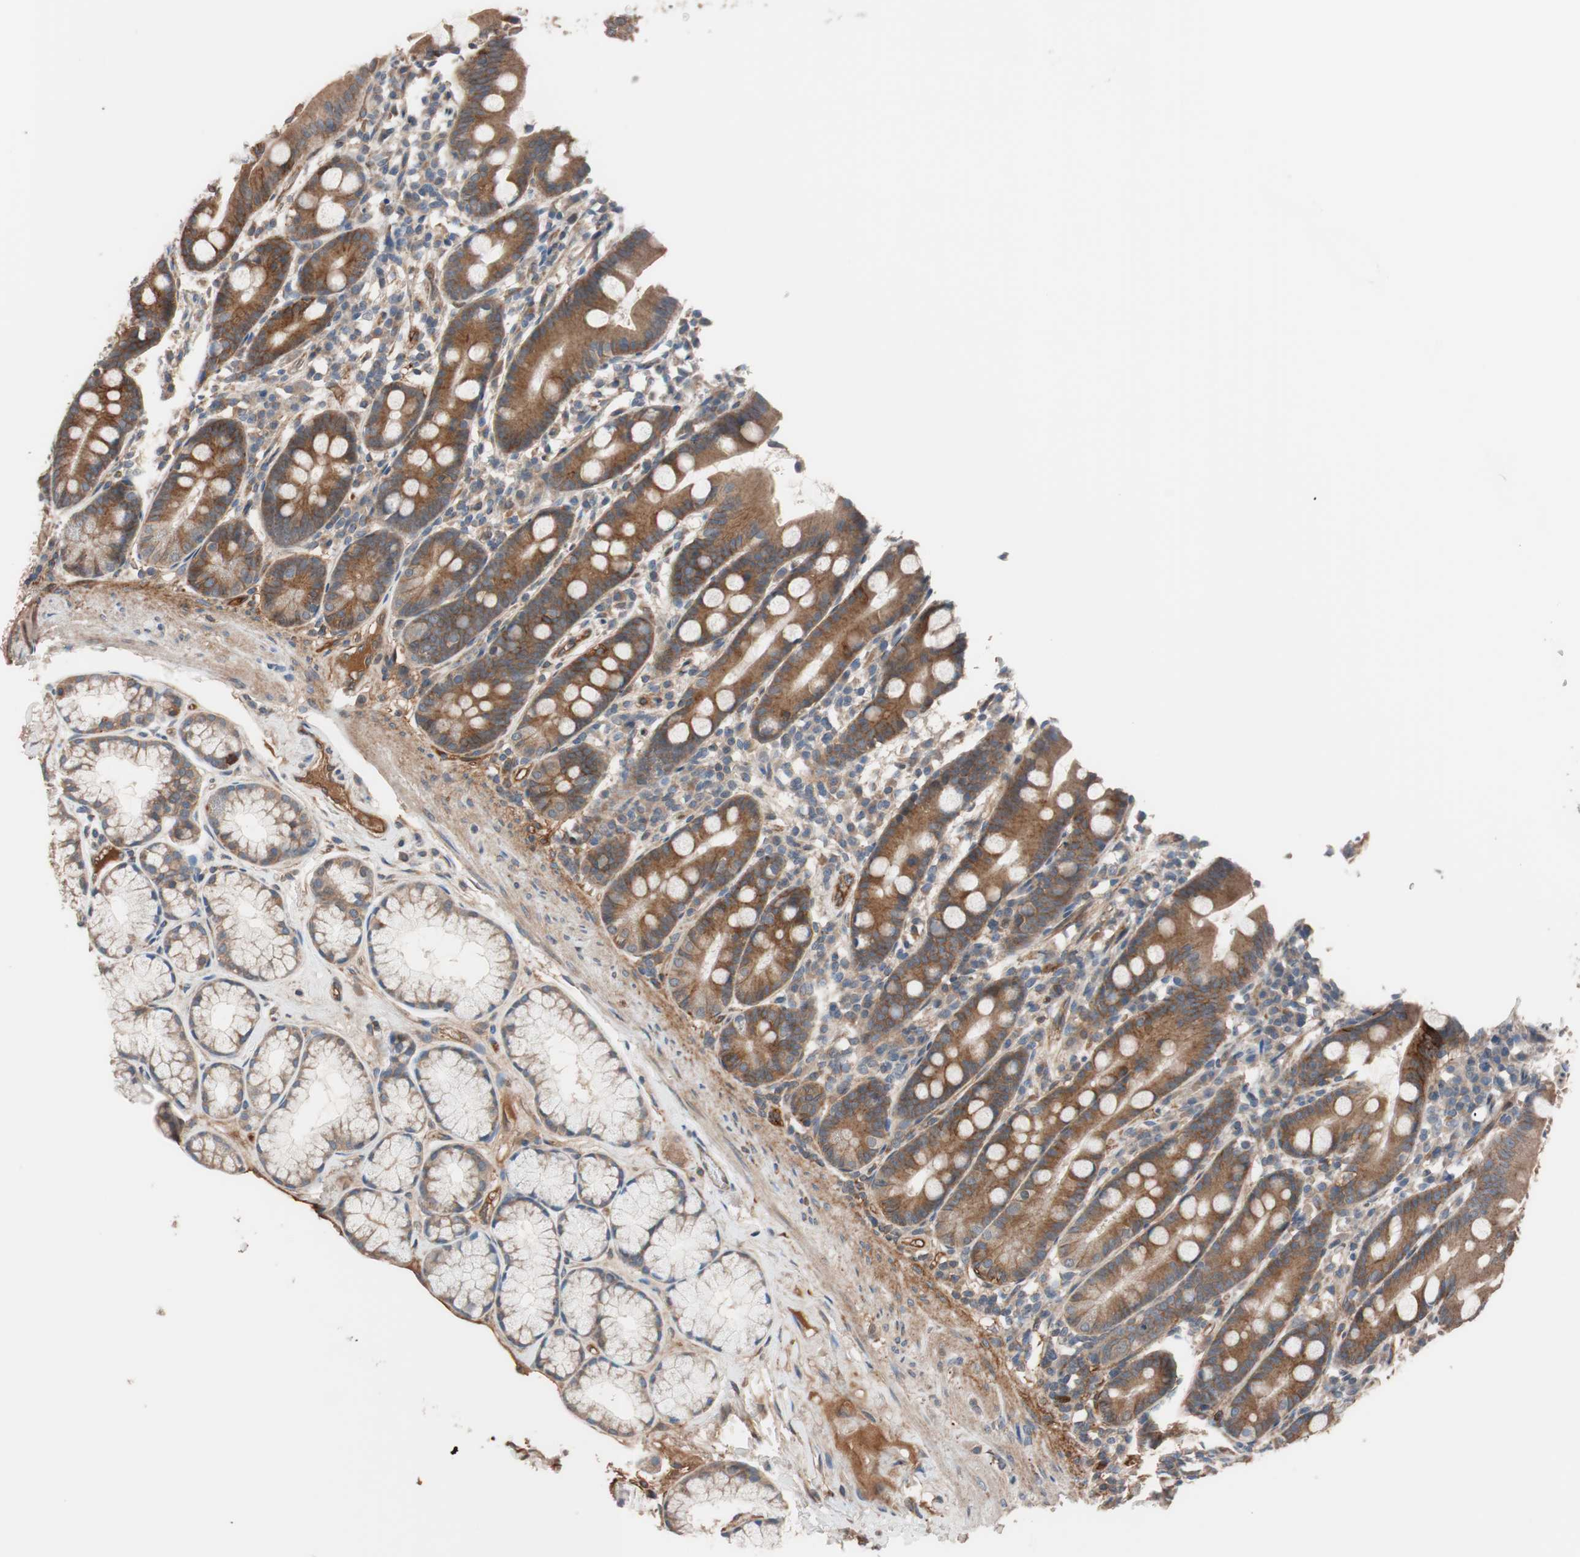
{"staining": {"intensity": "strong", "quantity": ">75%", "location": "cytoplasmic/membranous"}, "tissue": "duodenum", "cell_type": "Glandular cells", "image_type": "normal", "snomed": [{"axis": "morphology", "description": "Normal tissue, NOS"}, {"axis": "topography", "description": "Duodenum"}], "caption": "The histopathology image reveals immunohistochemical staining of unremarkable duodenum. There is strong cytoplasmic/membranous expression is present in approximately >75% of glandular cells.", "gene": "SDC4", "patient": {"sex": "male", "age": 50}}